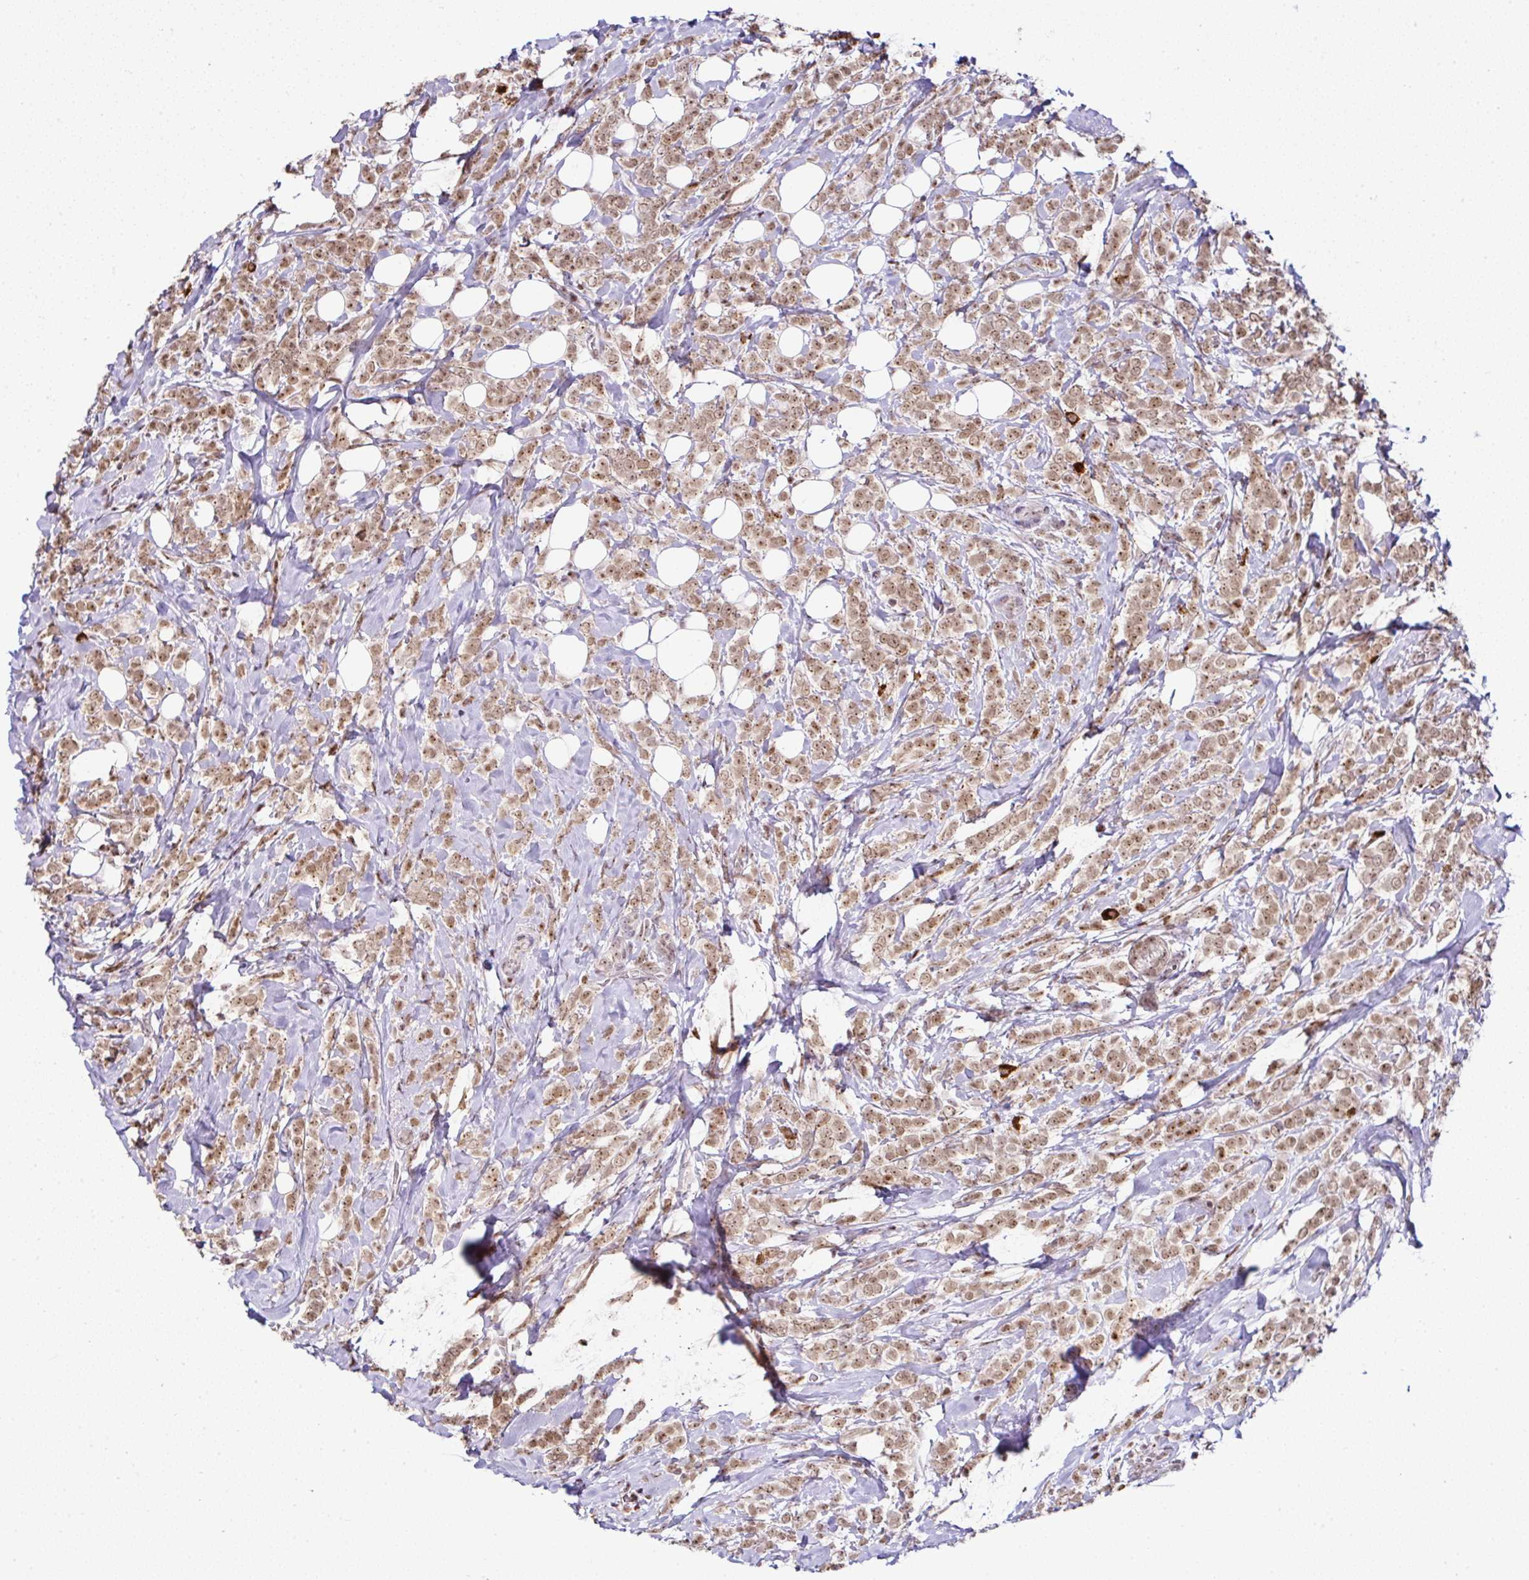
{"staining": {"intensity": "moderate", "quantity": ">75%", "location": "nuclear"}, "tissue": "breast cancer", "cell_type": "Tumor cells", "image_type": "cancer", "snomed": [{"axis": "morphology", "description": "Lobular carcinoma"}, {"axis": "topography", "description": "Breast"}], "caption": "IHC staining of breast lobular carcinoma, which shows medium levels of moderate nuclear positivity in about >75% of tumor cells indicating moderate nuclear protein expression. The staining was performed using DAB (3,3'-diaminobenzidine) (brown) for protein detection and nuclei were counterstained in hematoxylin (blue).", "gene": "PTPN2", "patient": {"sex": "female", "age": 49}}